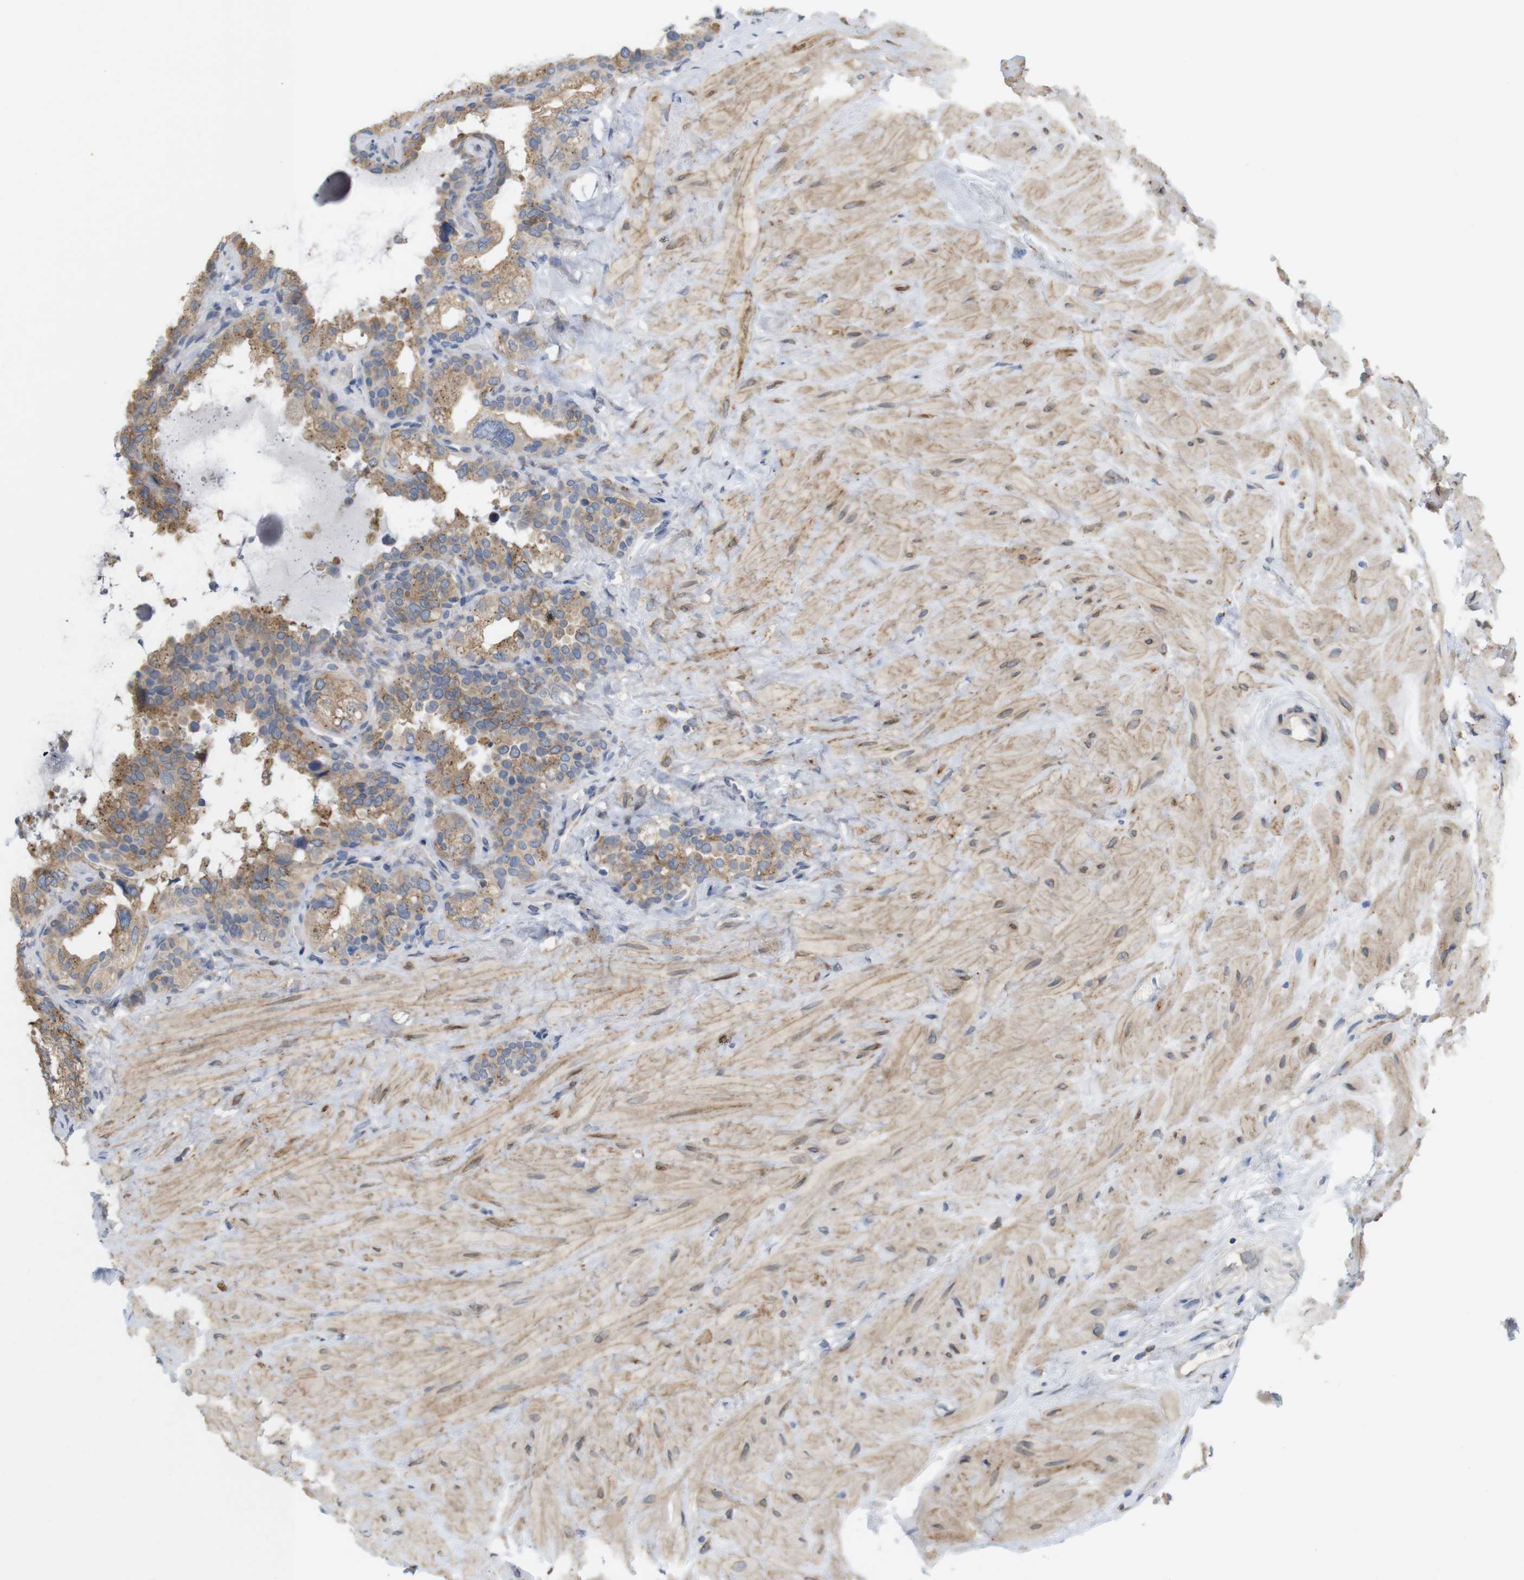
{"staining": {"intensity": "moderate", "quantity": ">75%", "location": "cytoplasmic/membranous"}, "tissue": "seminal vesicle", "cell_type": "Glandular cells", "image_type": "normal", "snomed": [{"axis": "morphology", "description": "Normal tissue, NOS"}, {"axis": "topography", "description": "Seminal veicle"}], "caption": "Immunohistochemical staining of unremarkable seminal vesicle displays moderate cytoplasmic/membranous protein staining in about >75% of glandular cells. (Brightfield microscopy of DAB IHC at high magnification).", "gene": "ITPR1", "patient": {"sex": "male", "age": 68}}